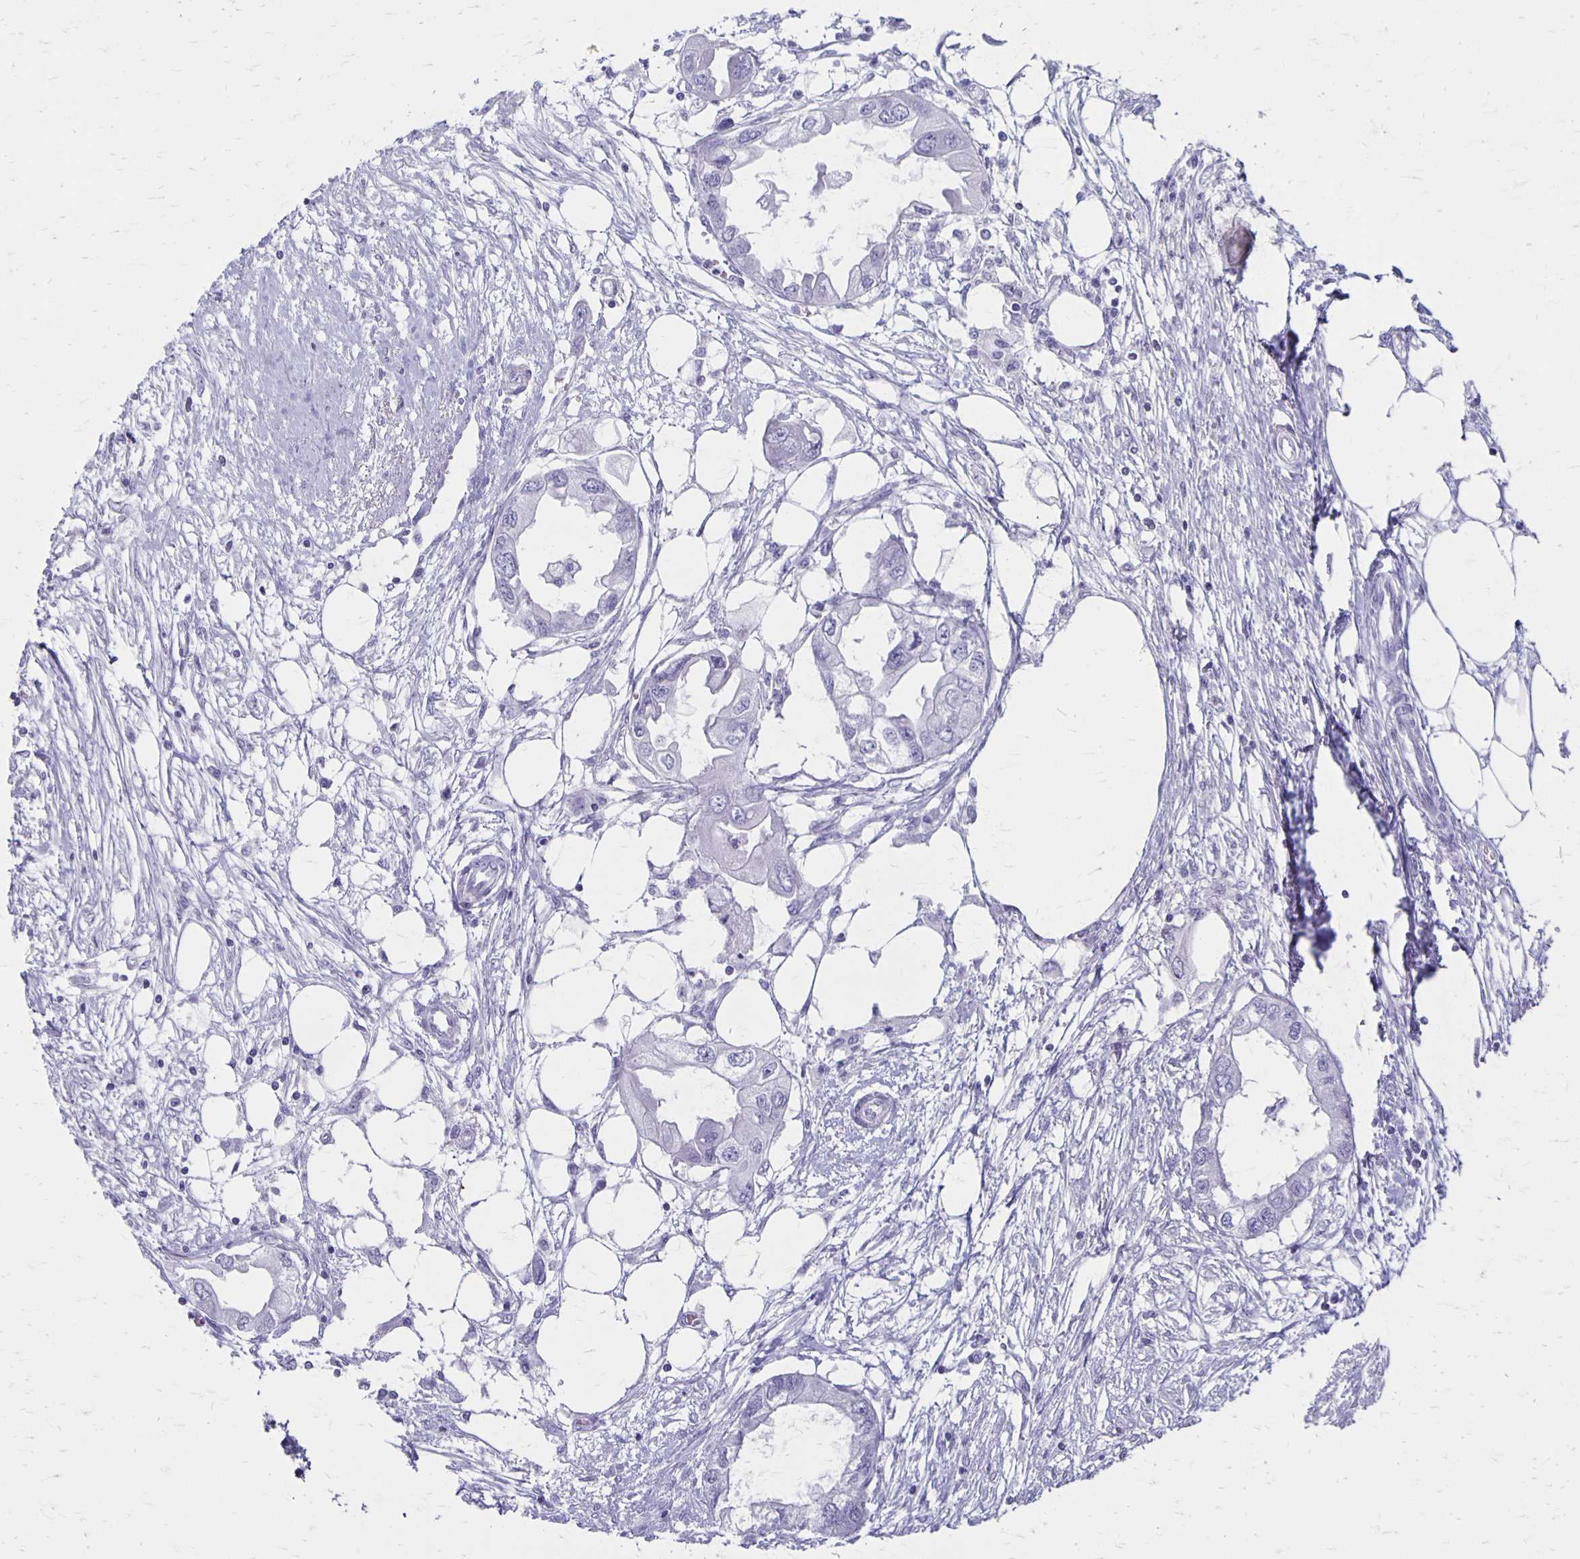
{"staining": {"intensity": "negative", "quantity": "none", "location": "none"}, "tissue": "endometrial cancer", "cell_type": "Tumor cells", "image_type": "cancer", "snomed": [{"axis": "morphology", "description": "Adenocarcinoma, NOS"}, {"axis": "morphology", "description": "Adenocarcinoma, metastatic, NOS"}, {"axis": "topography", "description": "Adipose tissue"}, {"axis": "topography", "description": "Endometrium"}], "caption": "IHC of endometrial adenocarcinoma reveals no expression in tumor cells.", "gene": "MAGEC2", "patient": {"sex": "female", "age": 67}}